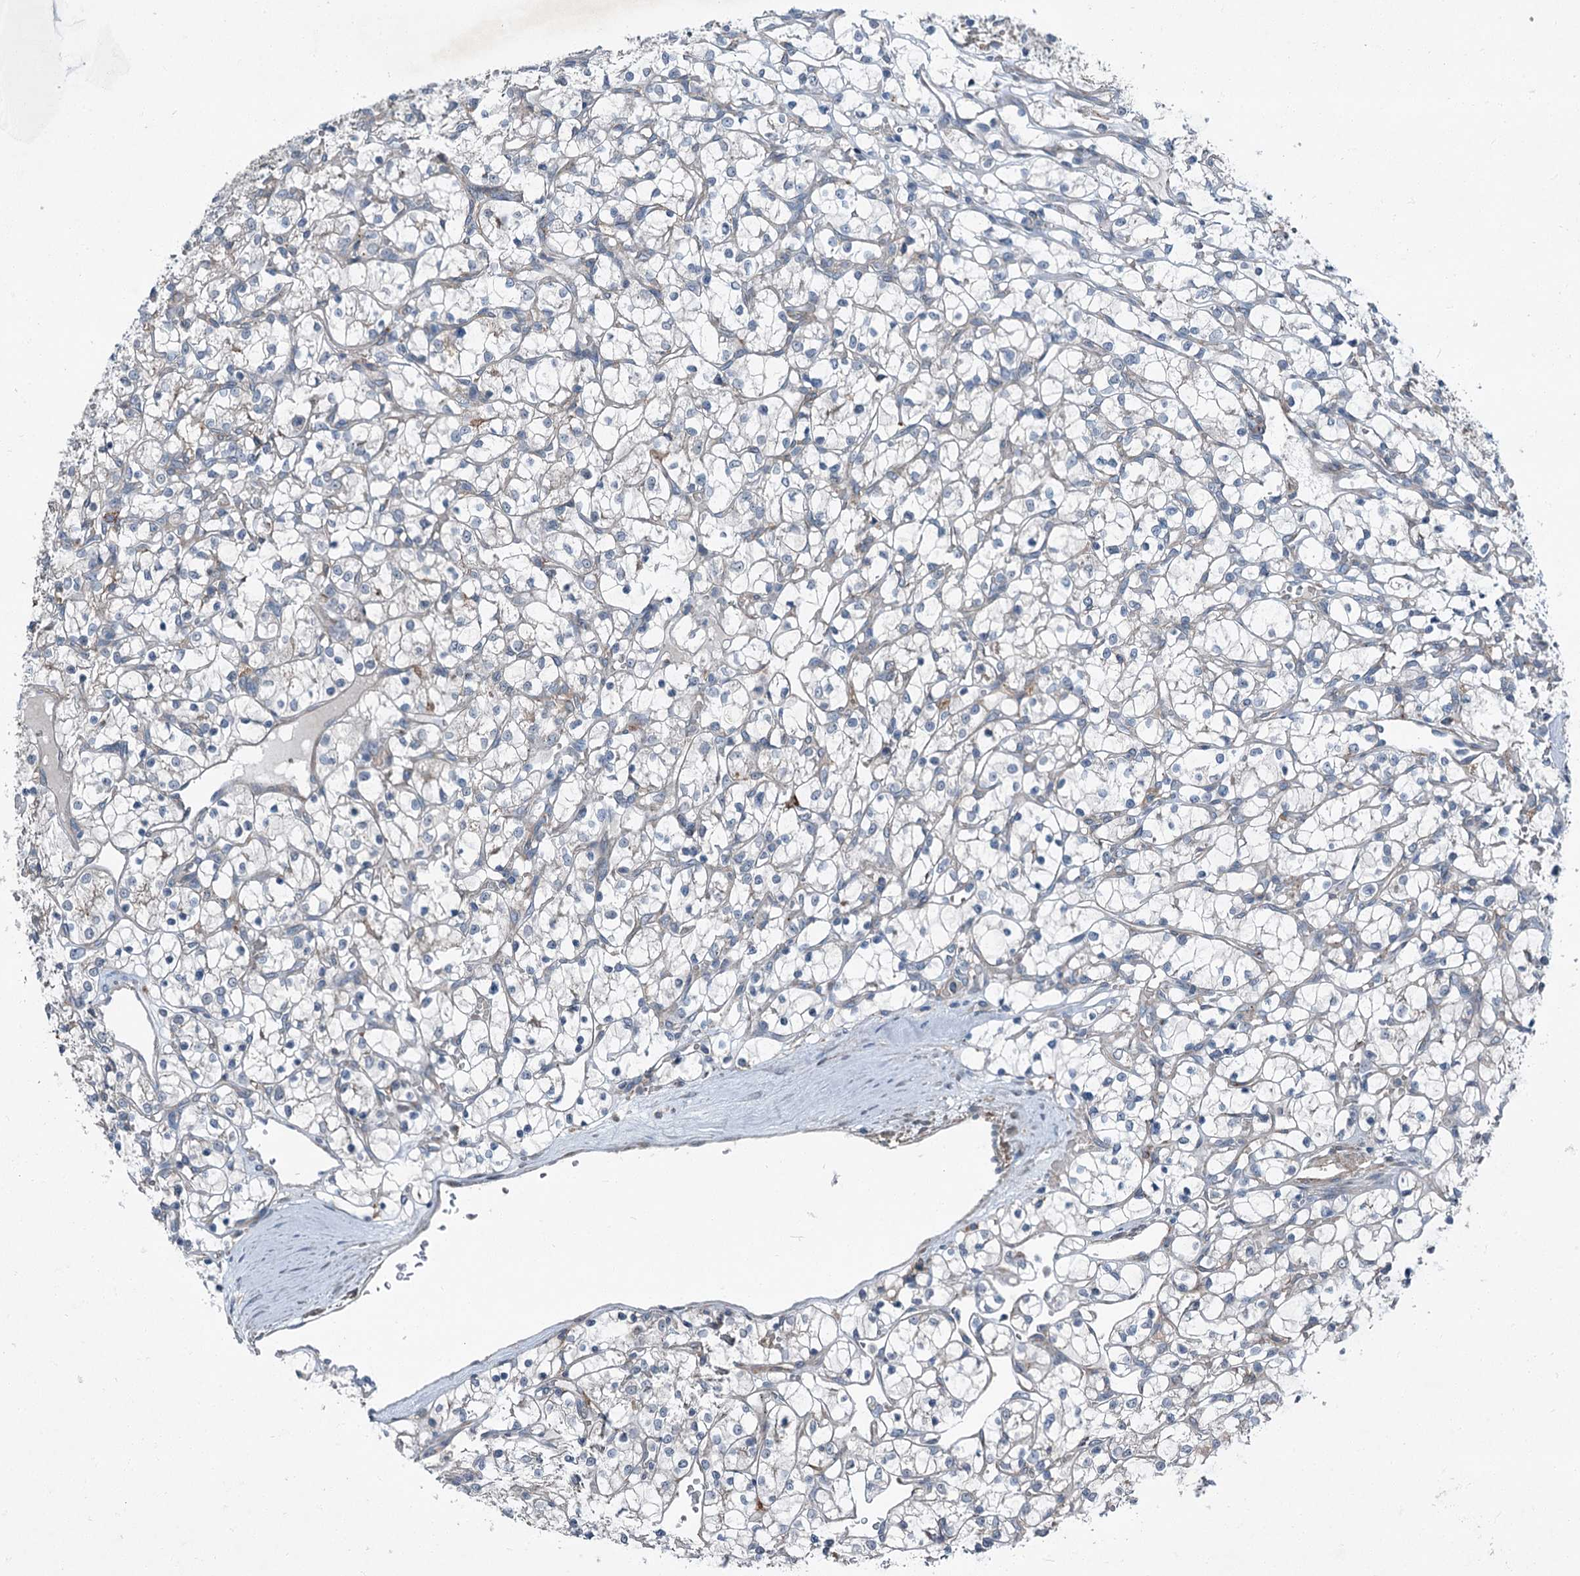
{"staining": {"intensity": "negative", "quantity": "none", "location": "none"}, "tissue": "renal cancer", "cell_type": "Tumor cells", "image_type": "cancer", "snomed": [{"axis": "morphology", "description": "Adenocarcinoma, NOS"}, {"axis": "topography", "description": "Kidney"}], "caption": "Protein analysis of renal cancer exhibits no significant staining in tumor cells.", "gene": "AXL", "patient": {"sex": "female", "age": 69}}